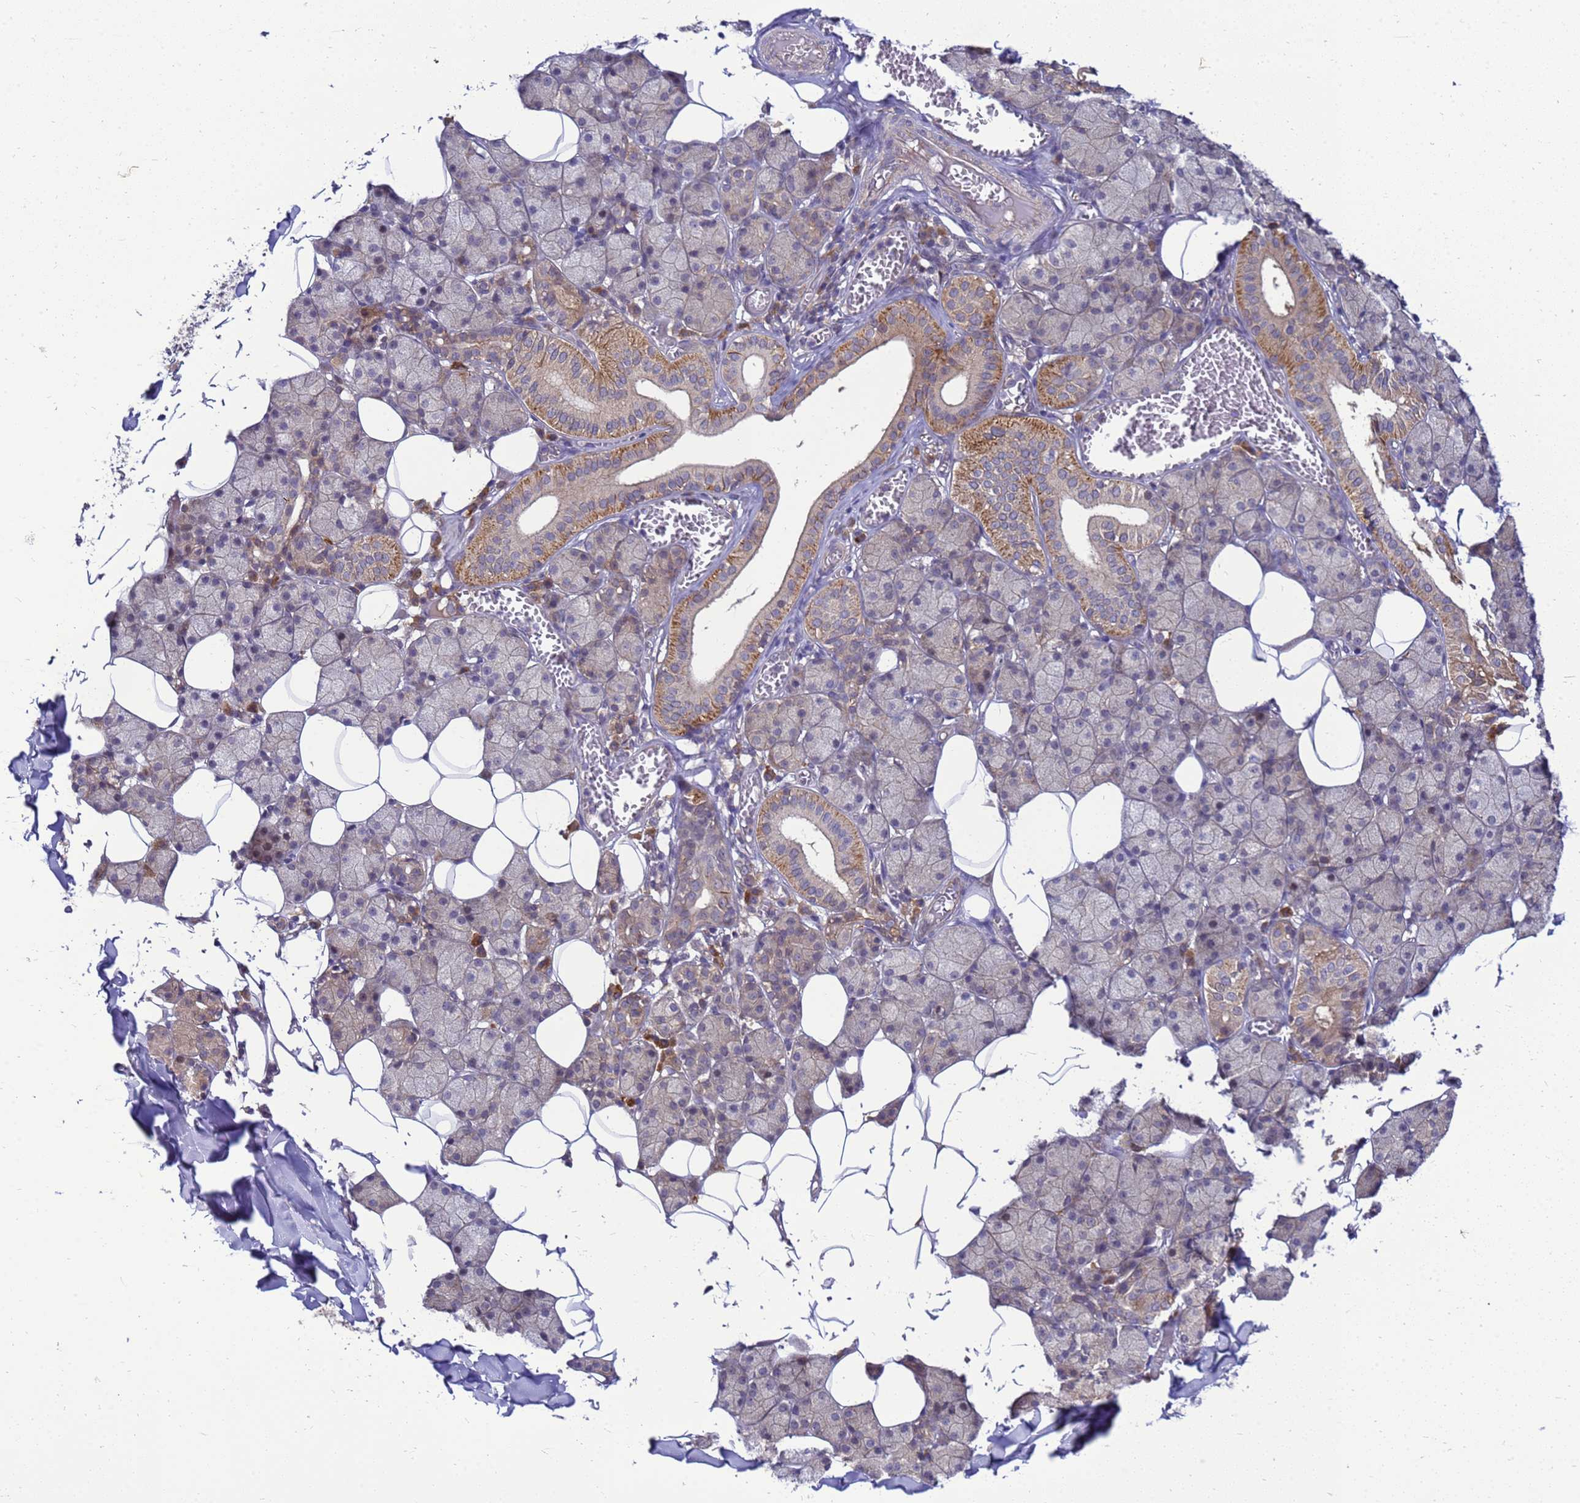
{"staining": {"intensity": "moderate", "quantity": "<25%", "location": "cytoplasmic/membranous"}, "tissue": "salivary gland", "cell_type": "Glandular cells", "image_type": "normal", "snomed": [{"axis": "morphology", "description": "Normal tissue, NOS"}, {"axis": "topography", "description": "Salivary gland"}], "caption": "A low amount of moderate cytoplasmic/membranous expression is appreciated in approximately <25% of glandular cells in normal salivary gland. (Stains: DAB in brown, nuclei in blue, Microscopy: brightfield microscopy at high magnification).", "gene": "ENOPH1", "patient": {"sex": "female", "age": 33}}